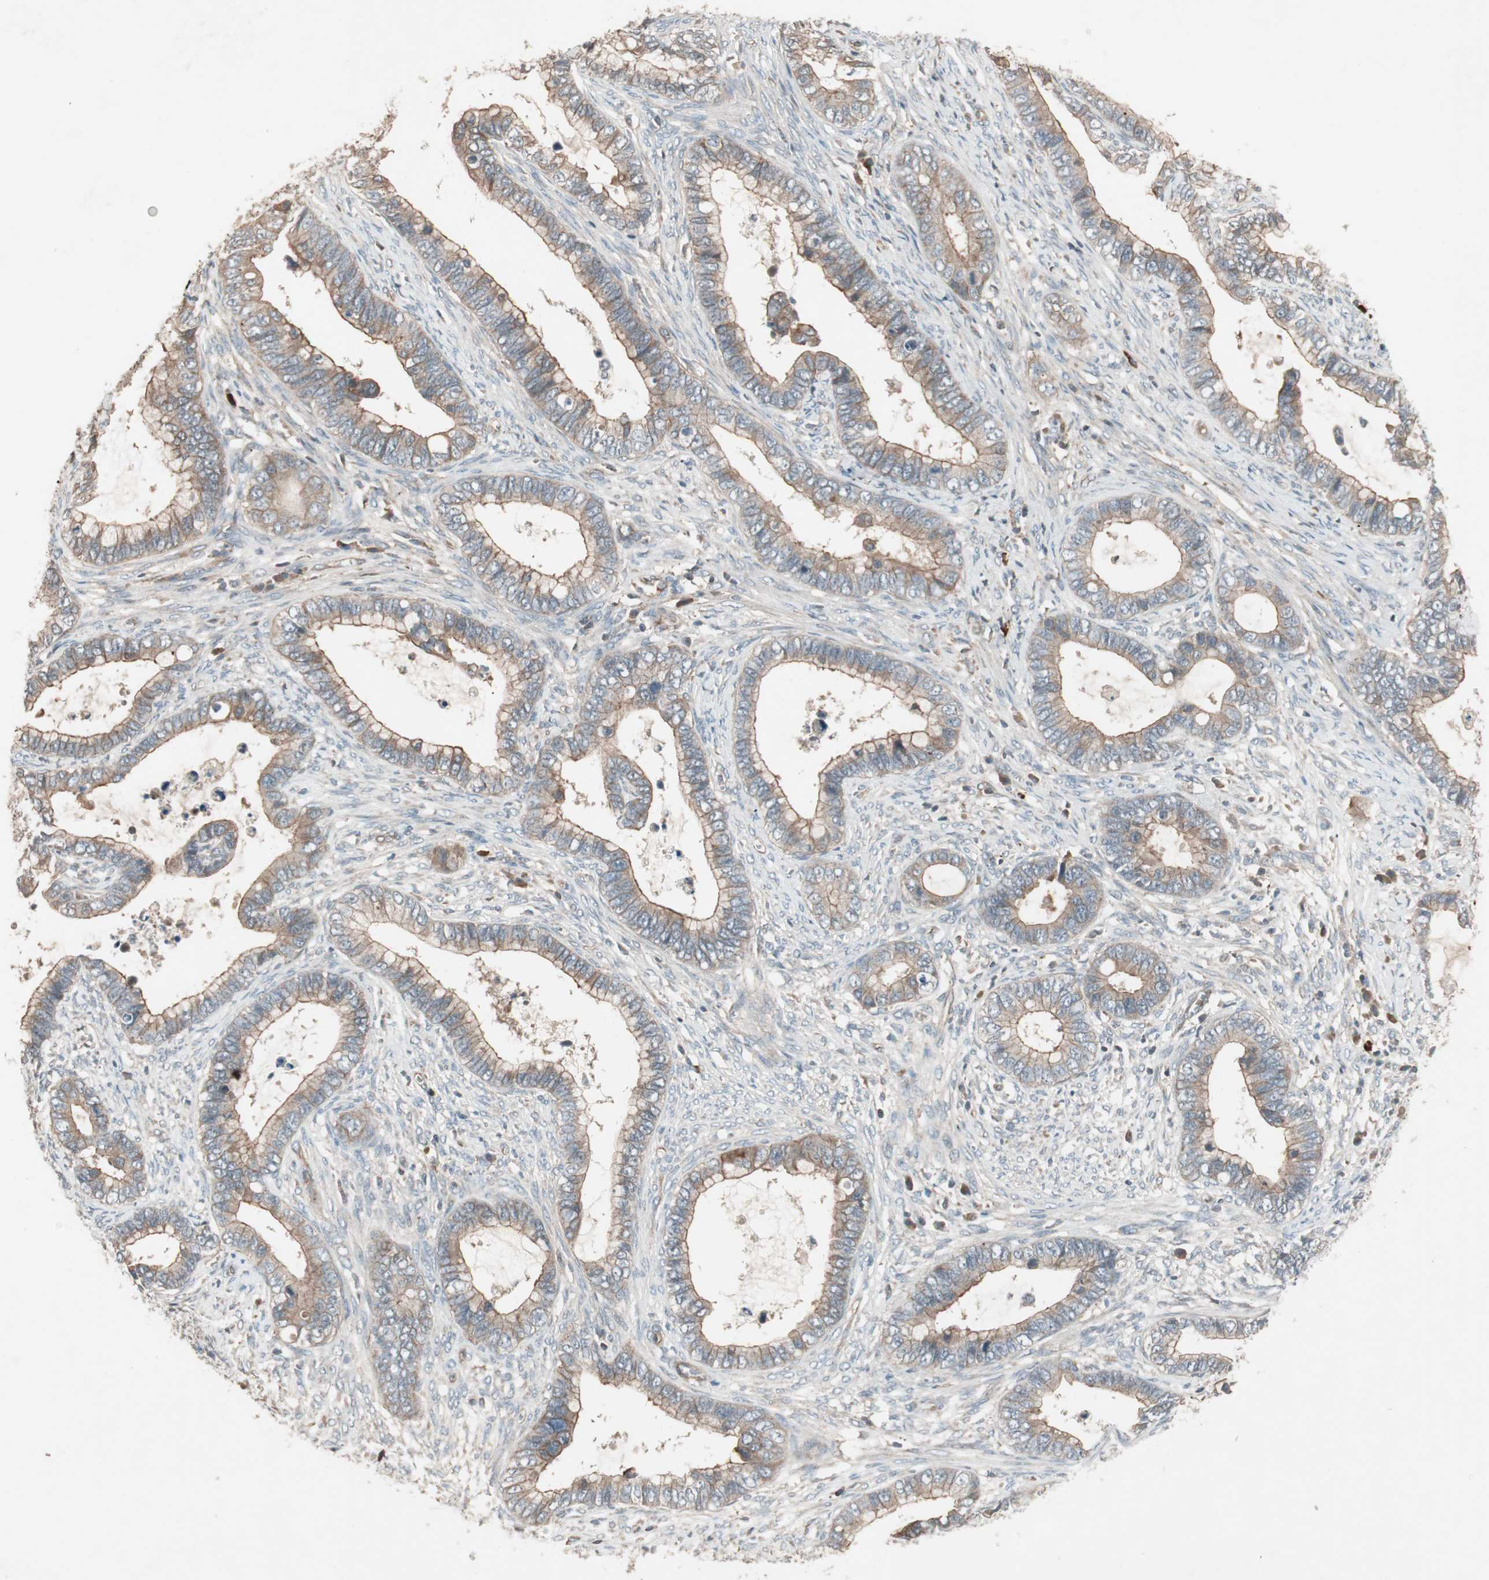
{"staining": {"intensity": "moderate", "quantity": ">75%", "location": "cytoplasmic/membranous"}, "tissue": "cervical cancer", "cell_type": "Tumor cells", "image_type": "cancer", "snomed": [{"axis": "morphology", "description": "Adenocarcinoma, NOS"}, {"axis": "topography", "description": "Cervix"}], "caption": "Adenocarcinoma (cervical) stained with DAB immunohistochemistry (IHC) displays medium levels of moderate cytoplasmic/membranous staining in approximately >75% of tumor cells.", "gene": "TFPI", "patient": {"sex": "female", "age": 44}}